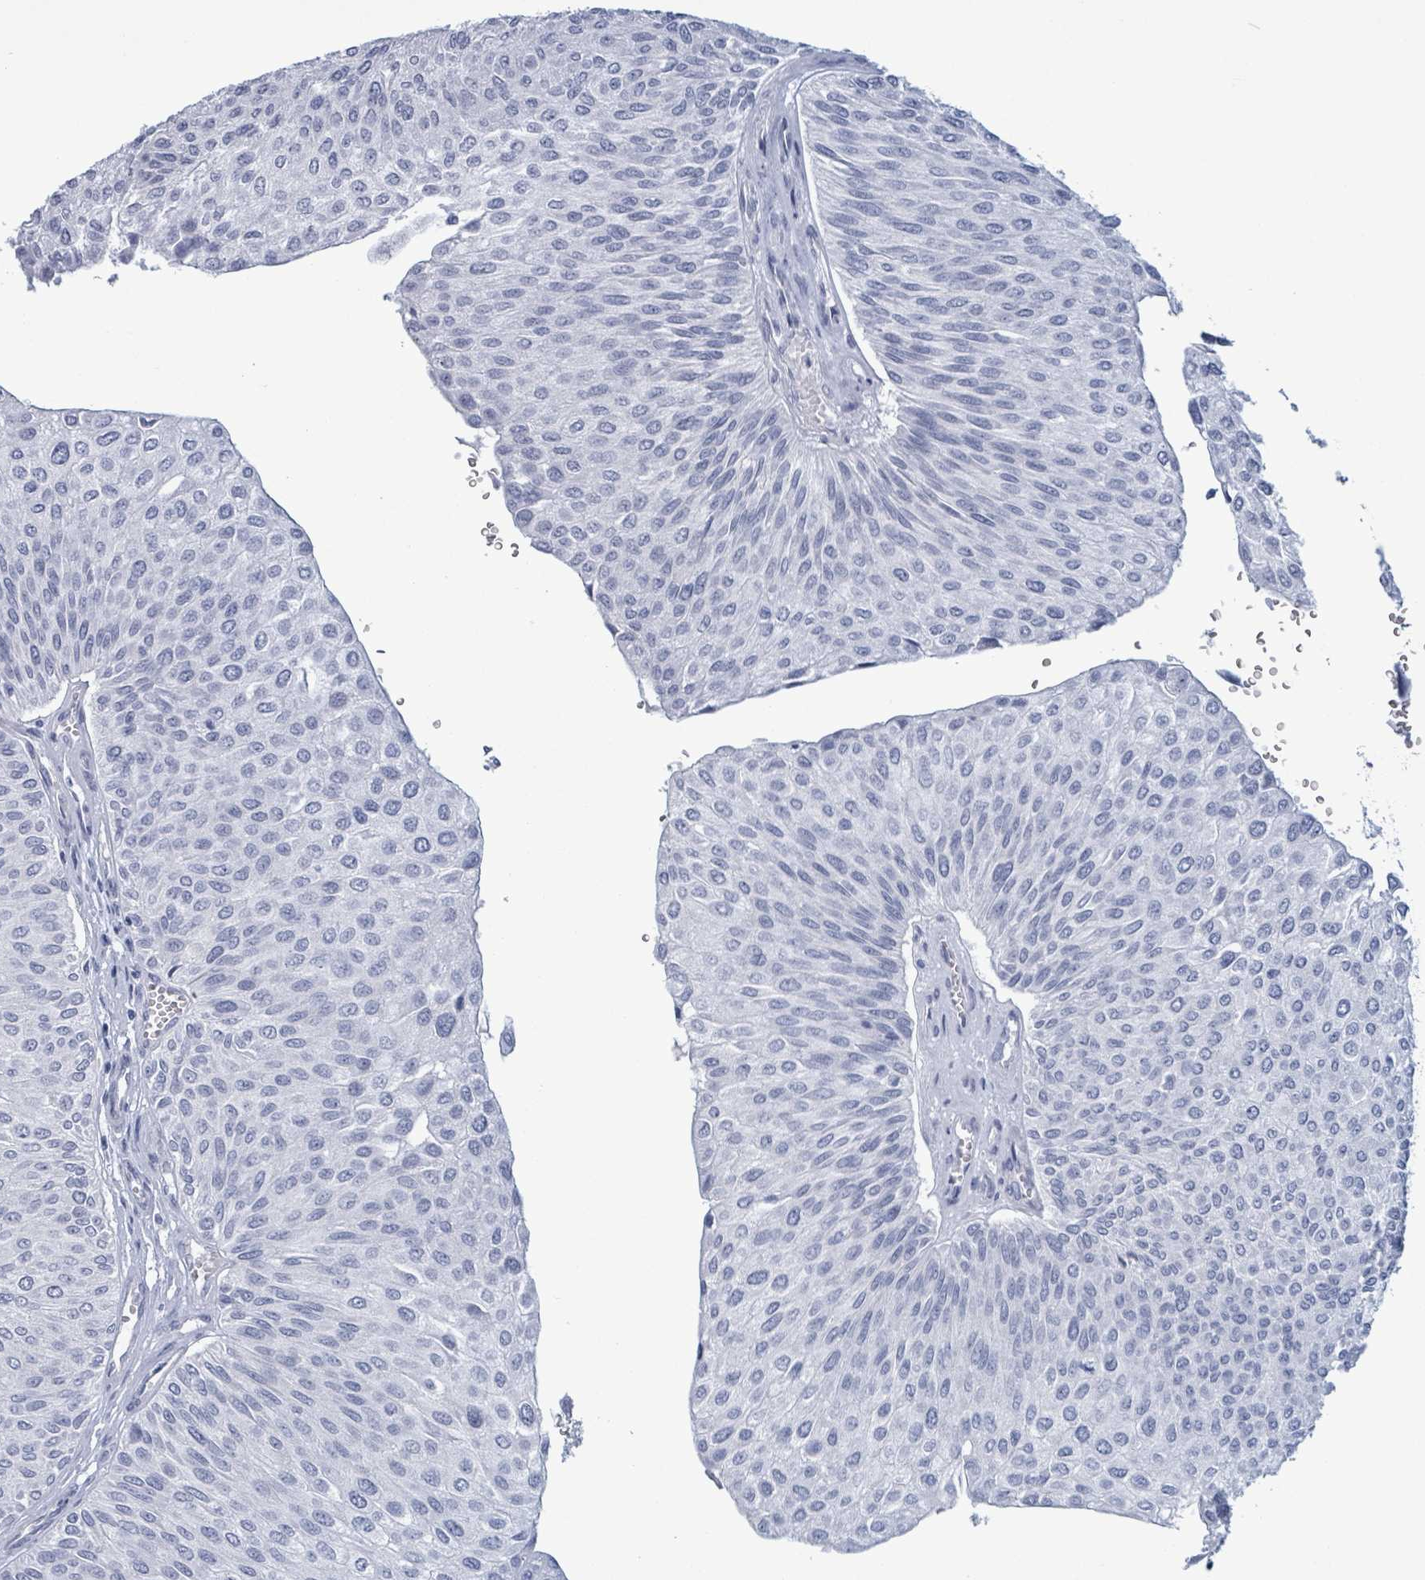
{"staining": {"intensity": "negative", "quantity": "none", "location": "none"}, "tissue": "urothelial cancer", "cell_type": "Tumor cells", "image_type": "cancer", "snomed": [{"axis": "morphology", "description": "Urothelial carcinoma, NOS"}, {"axis": "topography", "description": "Urinary bladder"}], "caption": "Immunohistochemical staining of transitional cell carcinoma exhibits no significant expression in tumor cells.", "gene": "ZNF771", "patient": {"sex": "male", "age": 67}}